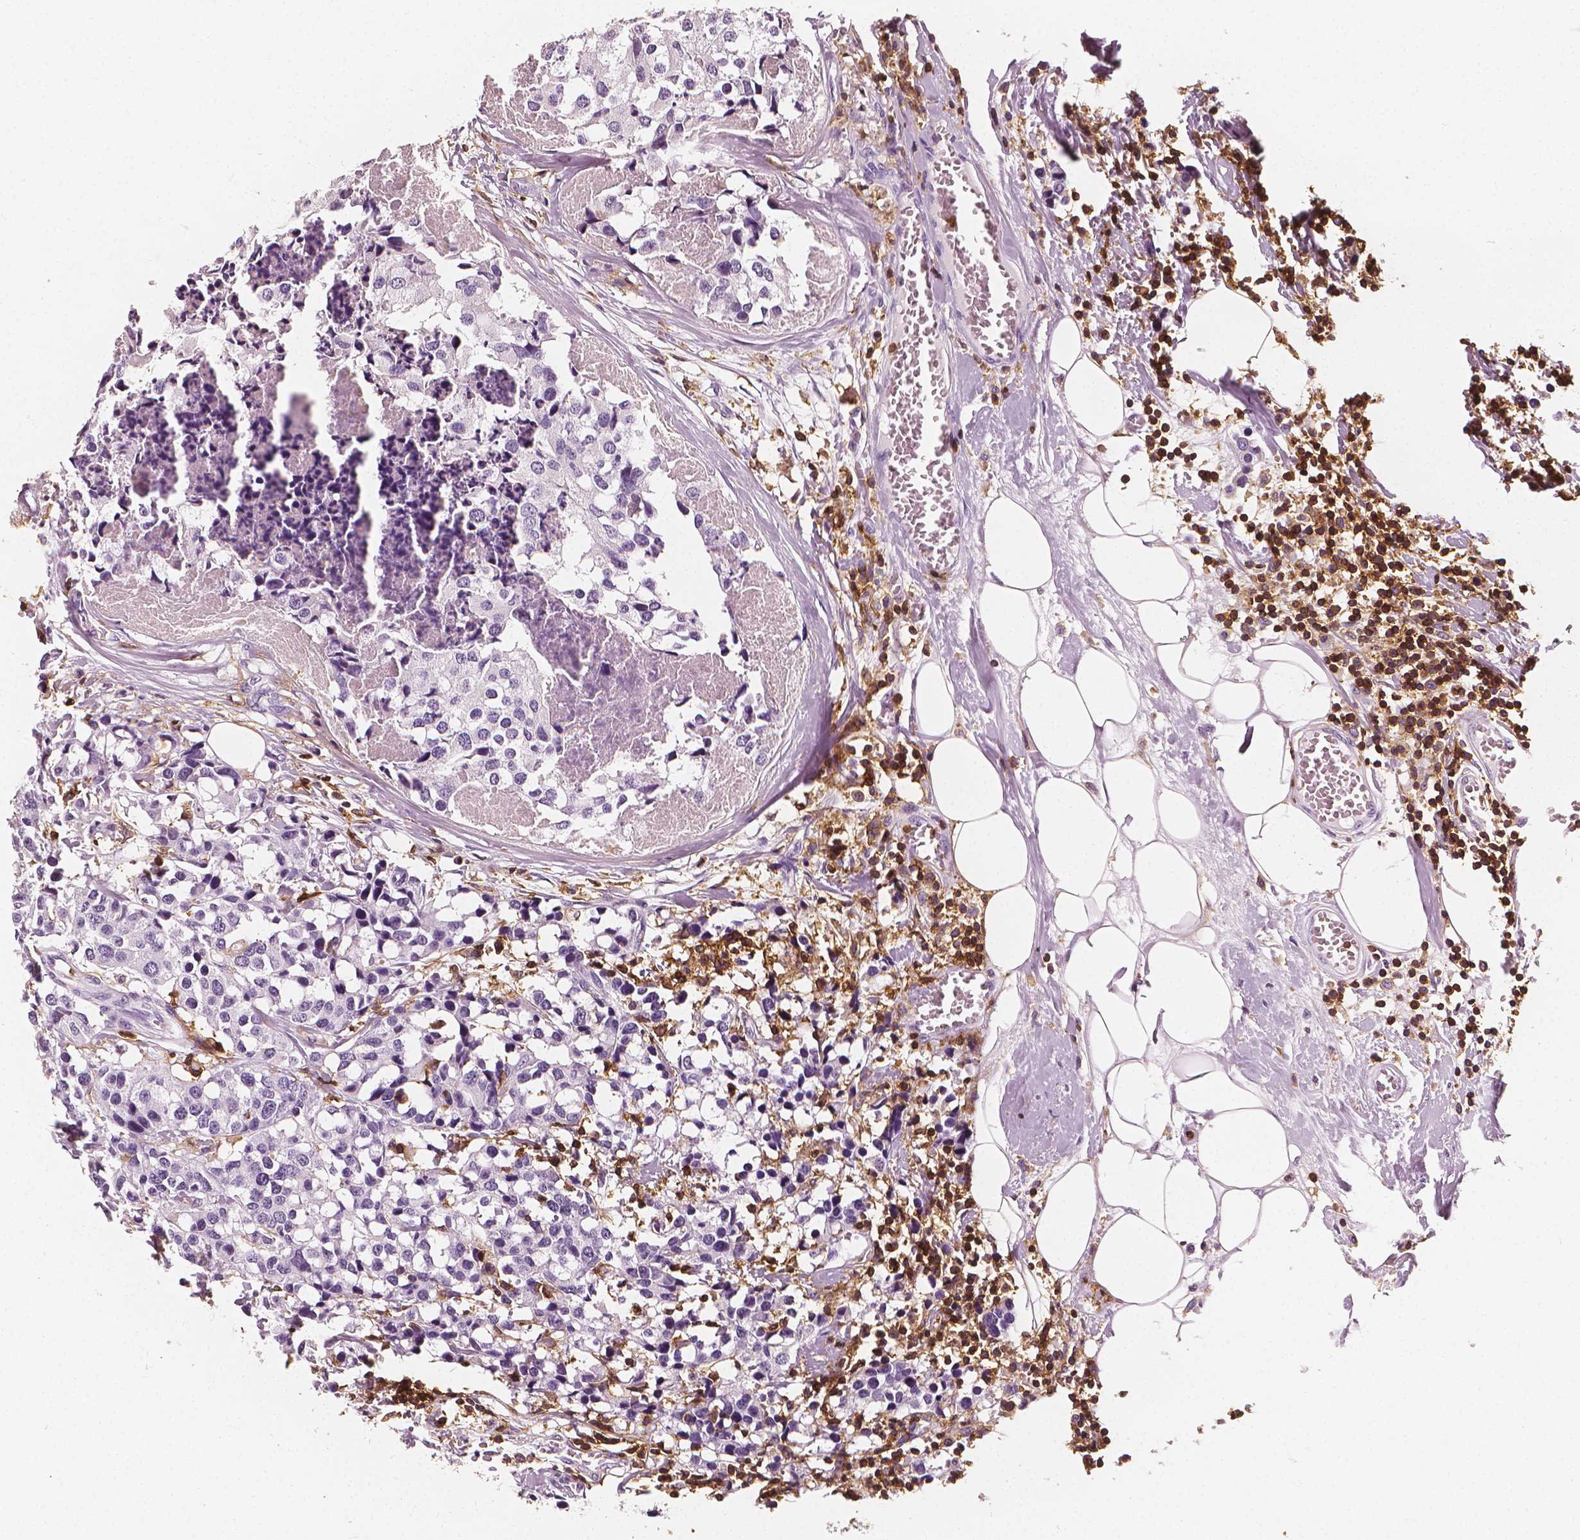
{"staining": {"intensity": "negative", "quantity": "none", "location": "none"}, "tissue": "breast cancer", "cell_type": "Tumor cells", "image_type": "cancer", "snomed": [{"axis": "morphology", "description": "Lobular carcinoma"}, {"axis": "topography", "description": "Breast"}], "caption": "This histopathology image is of lobular carcinoma (breast) stained with IHC to label a protein in brown with the nuclei are counter-stained blue. There is no positivity in tumor cells. (DAB immunohistochemistry (IHC), high magnification).", "gene": "PTPRC", "patient": {"sex": "female", "age": 59}}